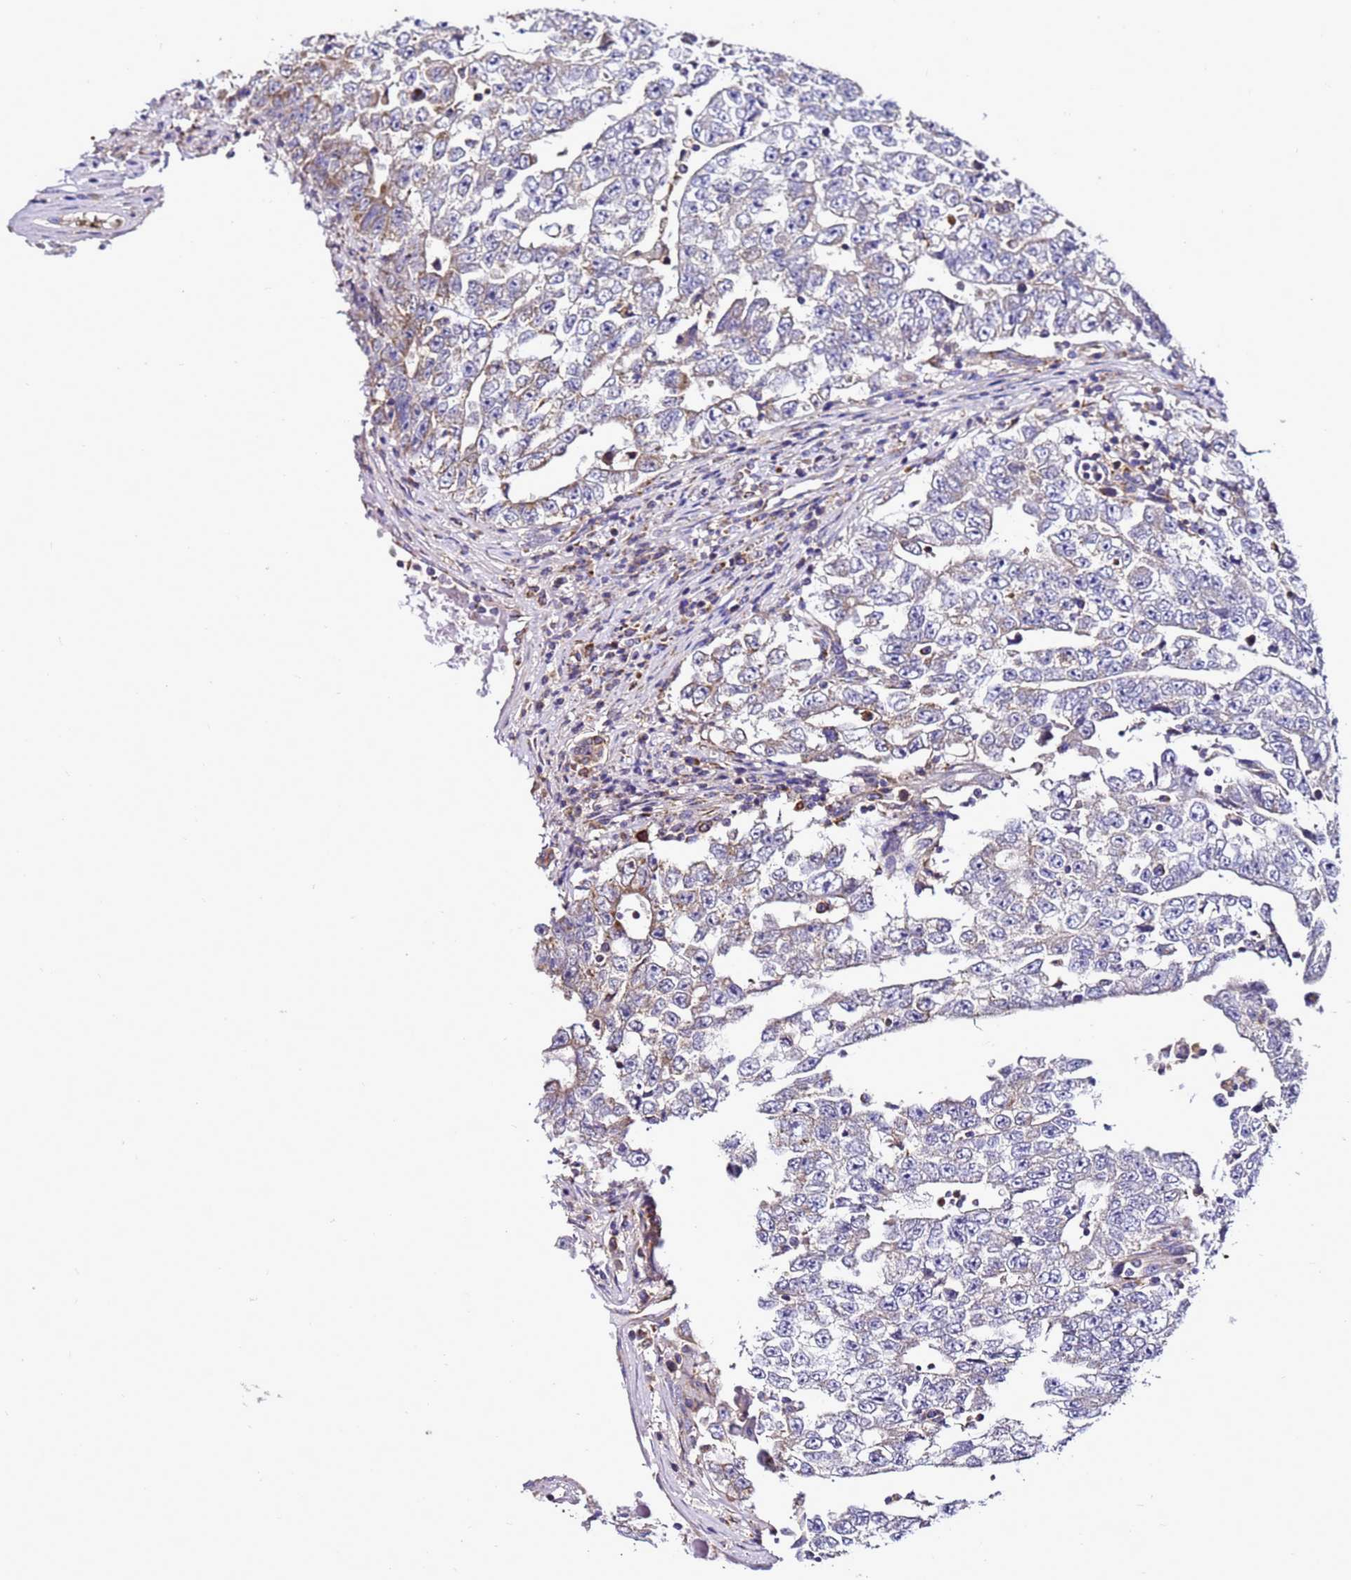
{"staining": {"intensity": "weak", "quantity": "<25%", "location": "cytoplasmic/membranous"}, "tissue": "testis cancer", "cell_type": "Tumor cells", "image_type": "cancer", "snomed": [{"axis": "morphology", "description": "Carcinoma, Embryonal, NOS"}, {"axis": "topography", "description": "Testis"}], "caption": "Micrograph shows no protein positivity in tumor cells of testis embryonal carcinoma tissue.", "gene": "HIGD2A", "patient": {"sex": "male", "age": 25}}